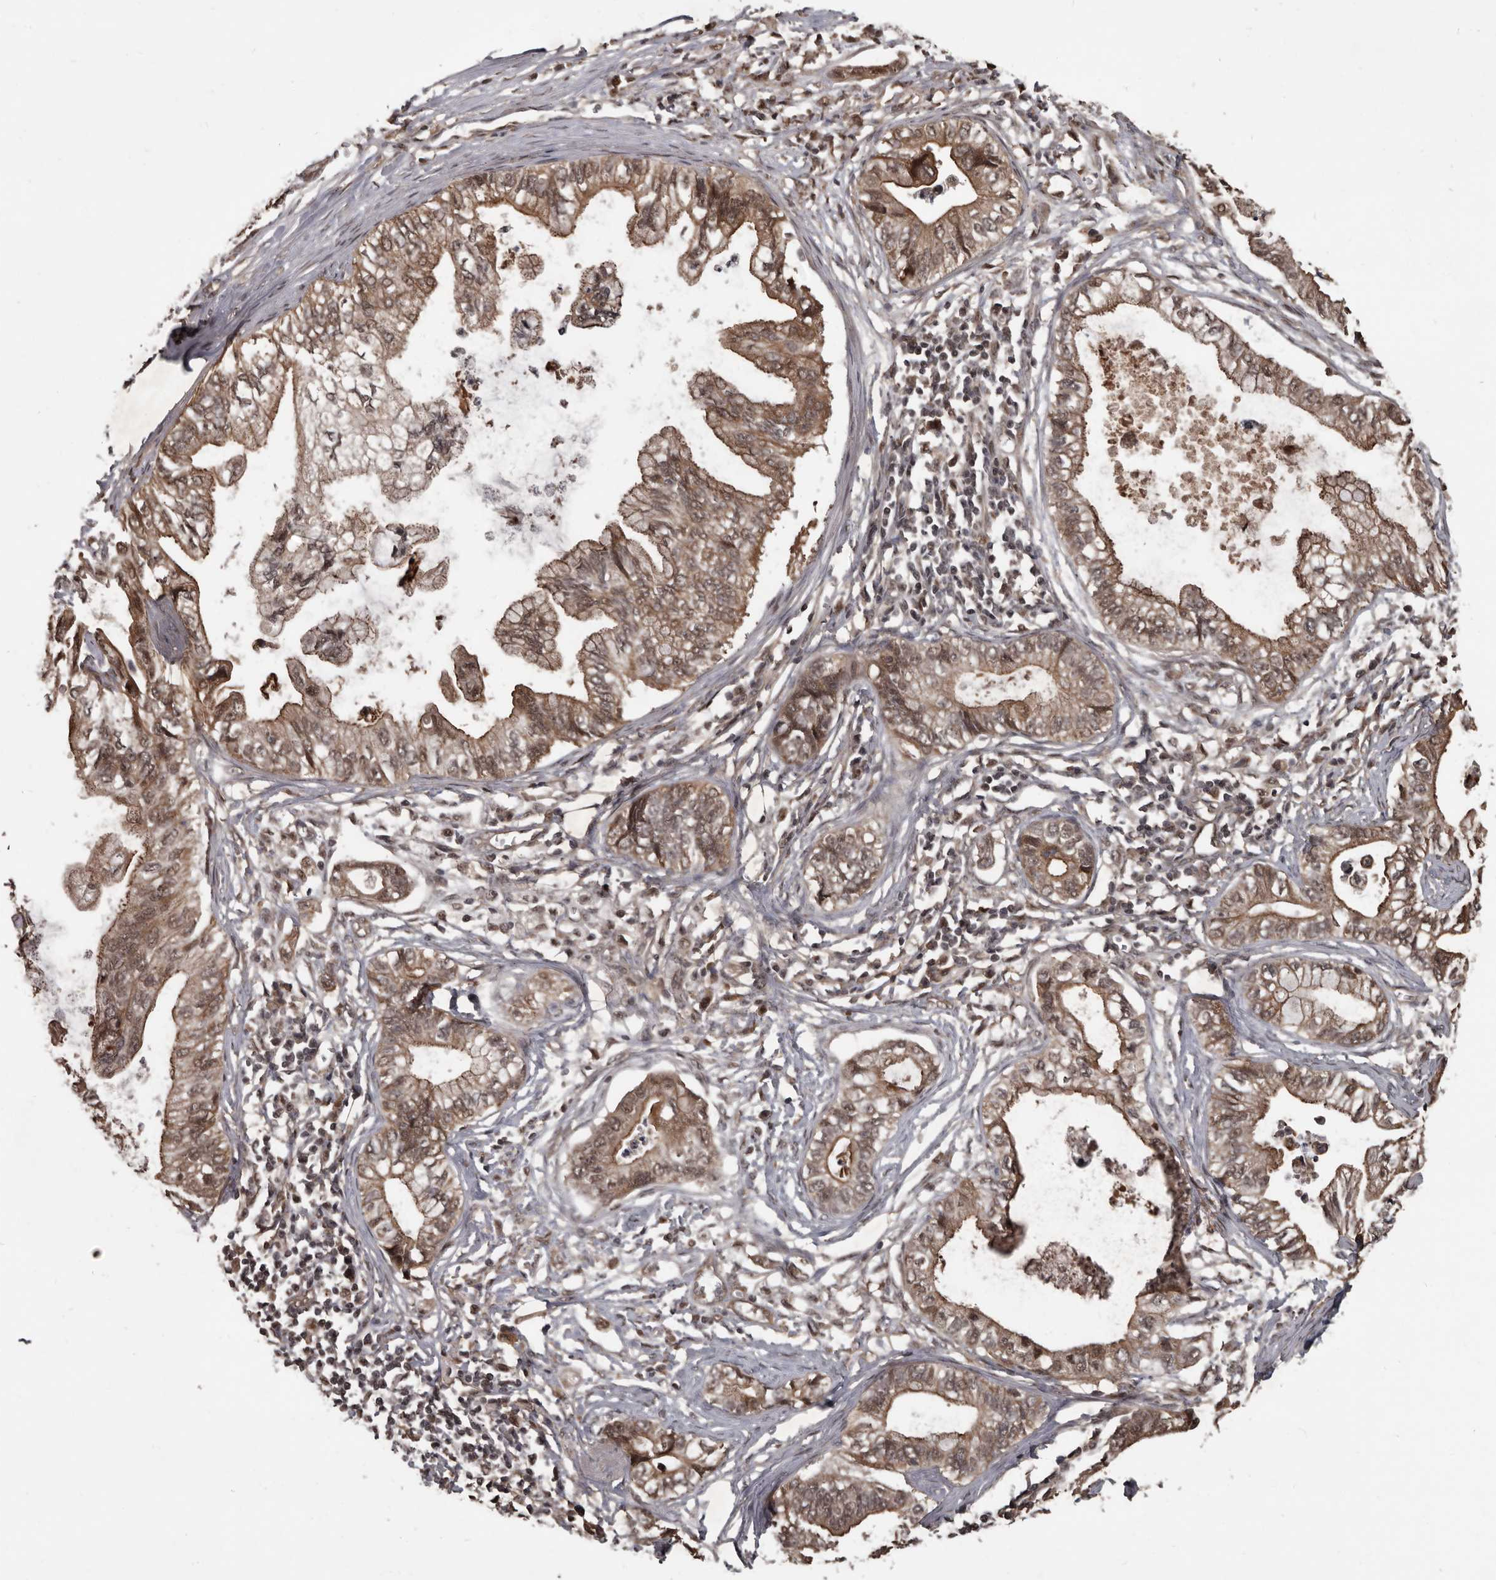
{"staining": {"intensity": "moderate", "quantity": ">75%", "location": "cytoplasmic/membranous,nuclear"}, "tissue": "pancreatic cancer", "cell_type": "Tumor cells", "image_type": "cancer", "snomed": [{"axis": "morphology", "description": "Adenocarcinoma, NOS"}, {"axis": "topography", "description": "Pancreas"}], "caption": "IHC micrograph of neoplastic tissue: adenocarcinoma (pancreatic) stained using immunohistochemistry reveals medium levels of moderate protein expression localized specifically in the cytoplasmic/membranous and nuclear of tumor cells, appearing as a cytoplasmic/membranous and nuclear brown color.", "gene": "AHR", "patient": {"sex": "male", "age": 56}}